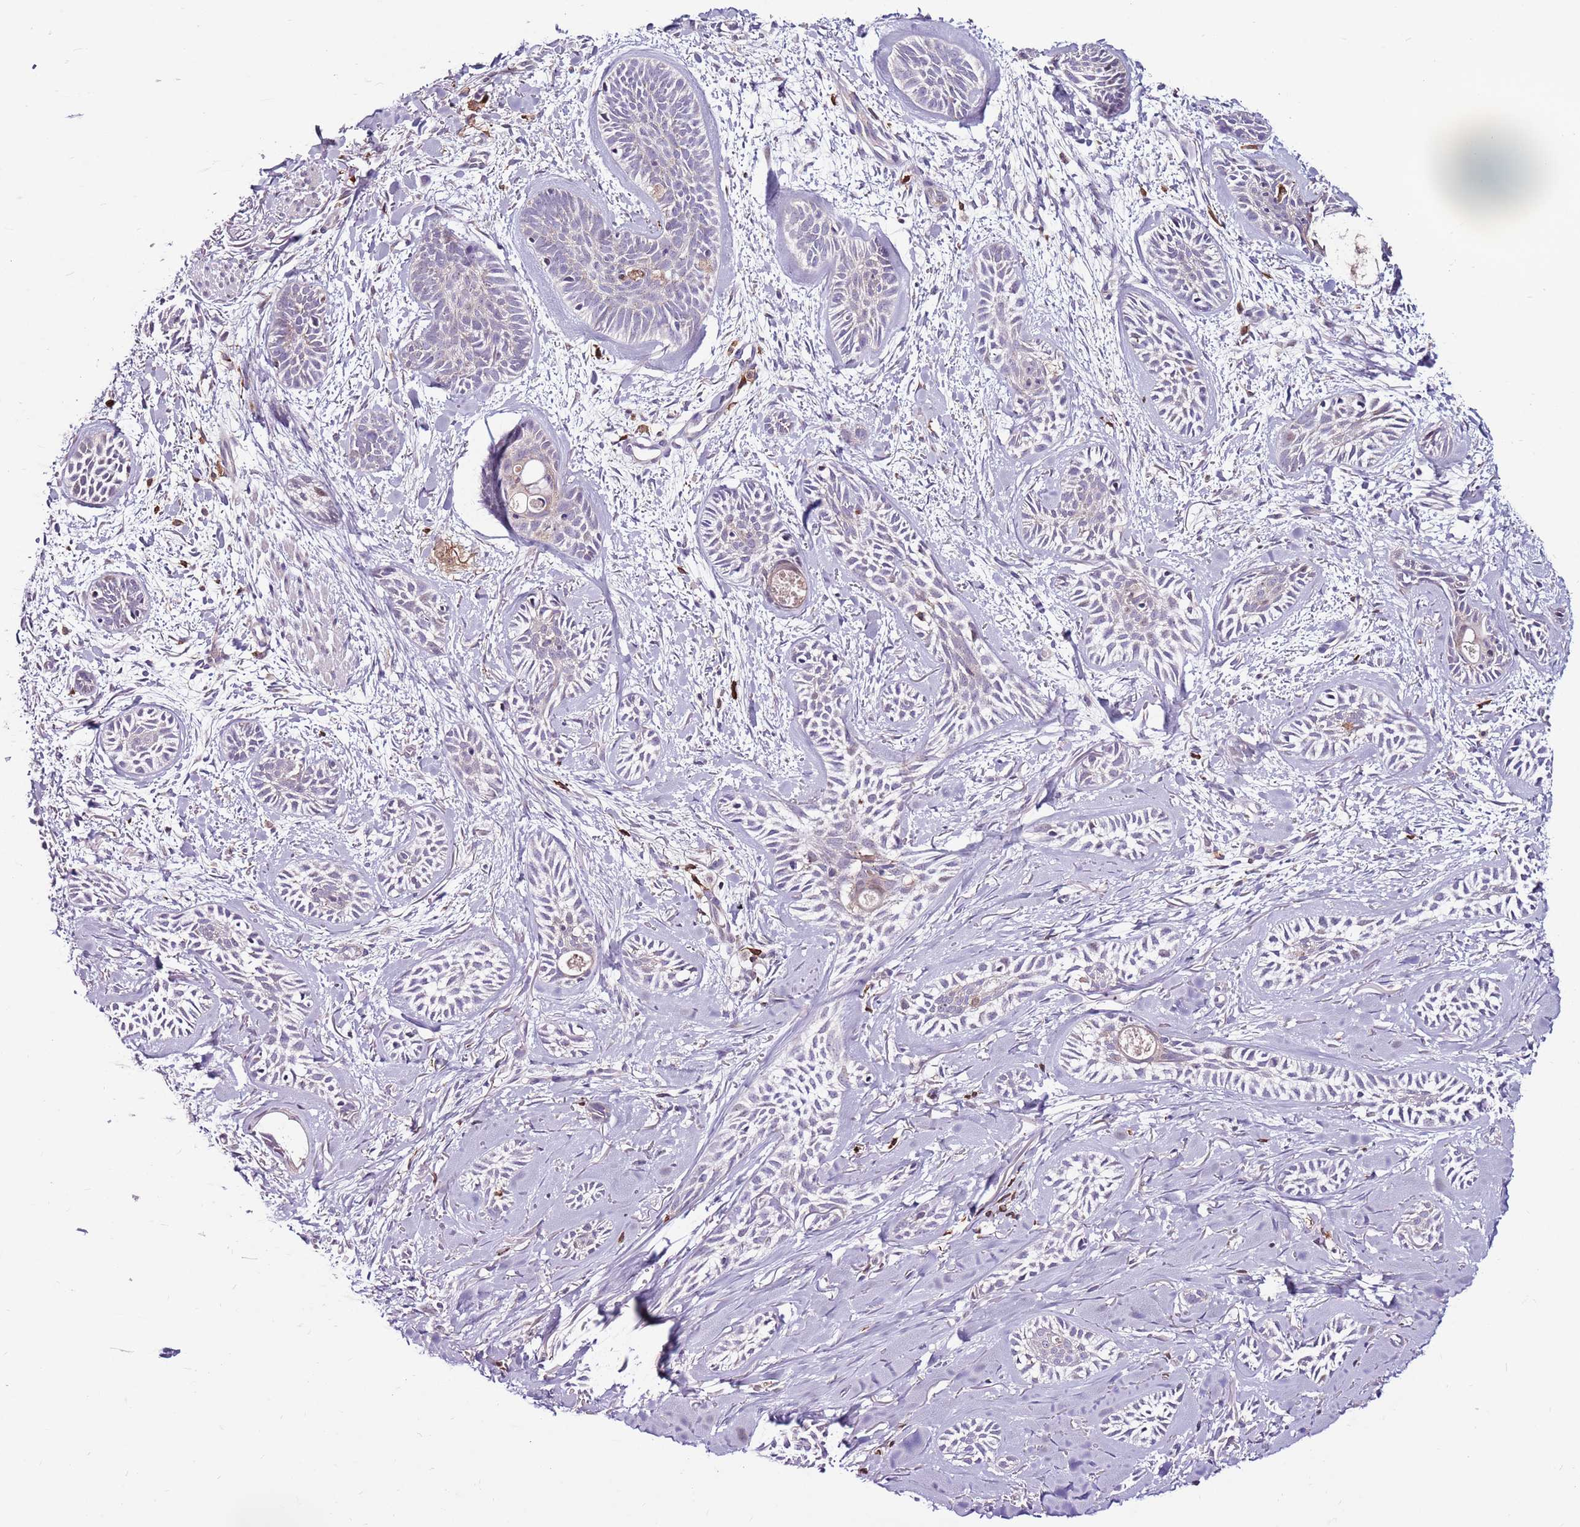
{"staining": {"intensity": "negative", "quantity": "none", "location": "none"}, "tissue": "skin cancer", "cell_type": "Tumor cells", "image_type": "cancer", "snomed": [{"axis": "morphology", "description": "Basal cell carcinoma"}, {"axis": "topography", "description": "Skin"}], "caption": "This is an IHC image of skin basal cell carcinoma. There is no staining in tumor cells.", "gene": "ZSWIM1", "patient": {"sex": "female", "age": 59}}